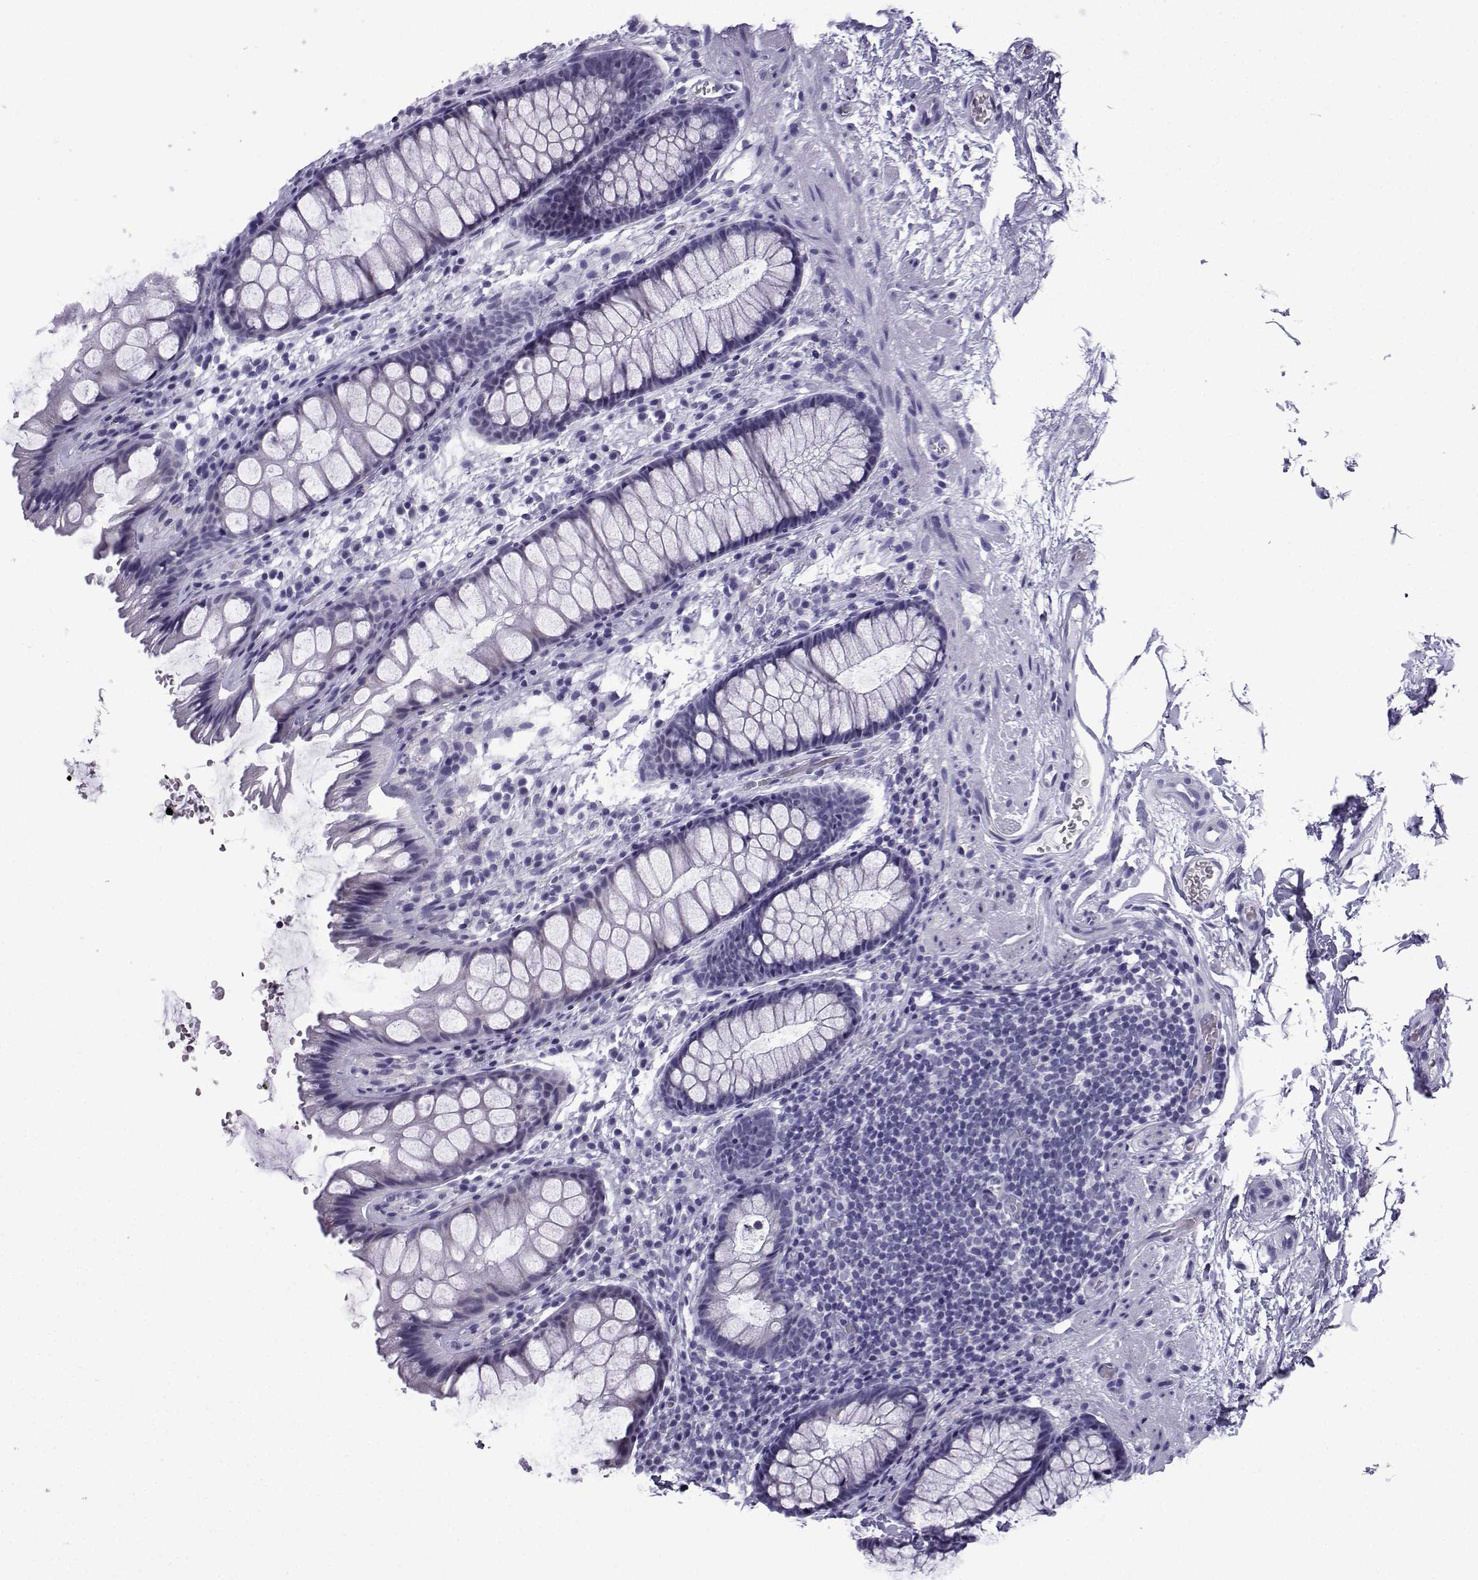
{"staining": {"intensity": "negative", "quantity": "none", "location": "none"}, "tissue": "rectum", "cell_type": "Glandular cells", "image_type": "normal", "snomed": [{"axis": "morphology", "description": "Normal tissue, NOS"}, {"axis": "topography", "description": "Rectum"}], "caption": "Human rectum stained for a protein using immunohistochemistry (IHC) shows no positivity in glandular cells.", "gene": "ACRBP", "patient": {"sex": "female", "age": 62}}